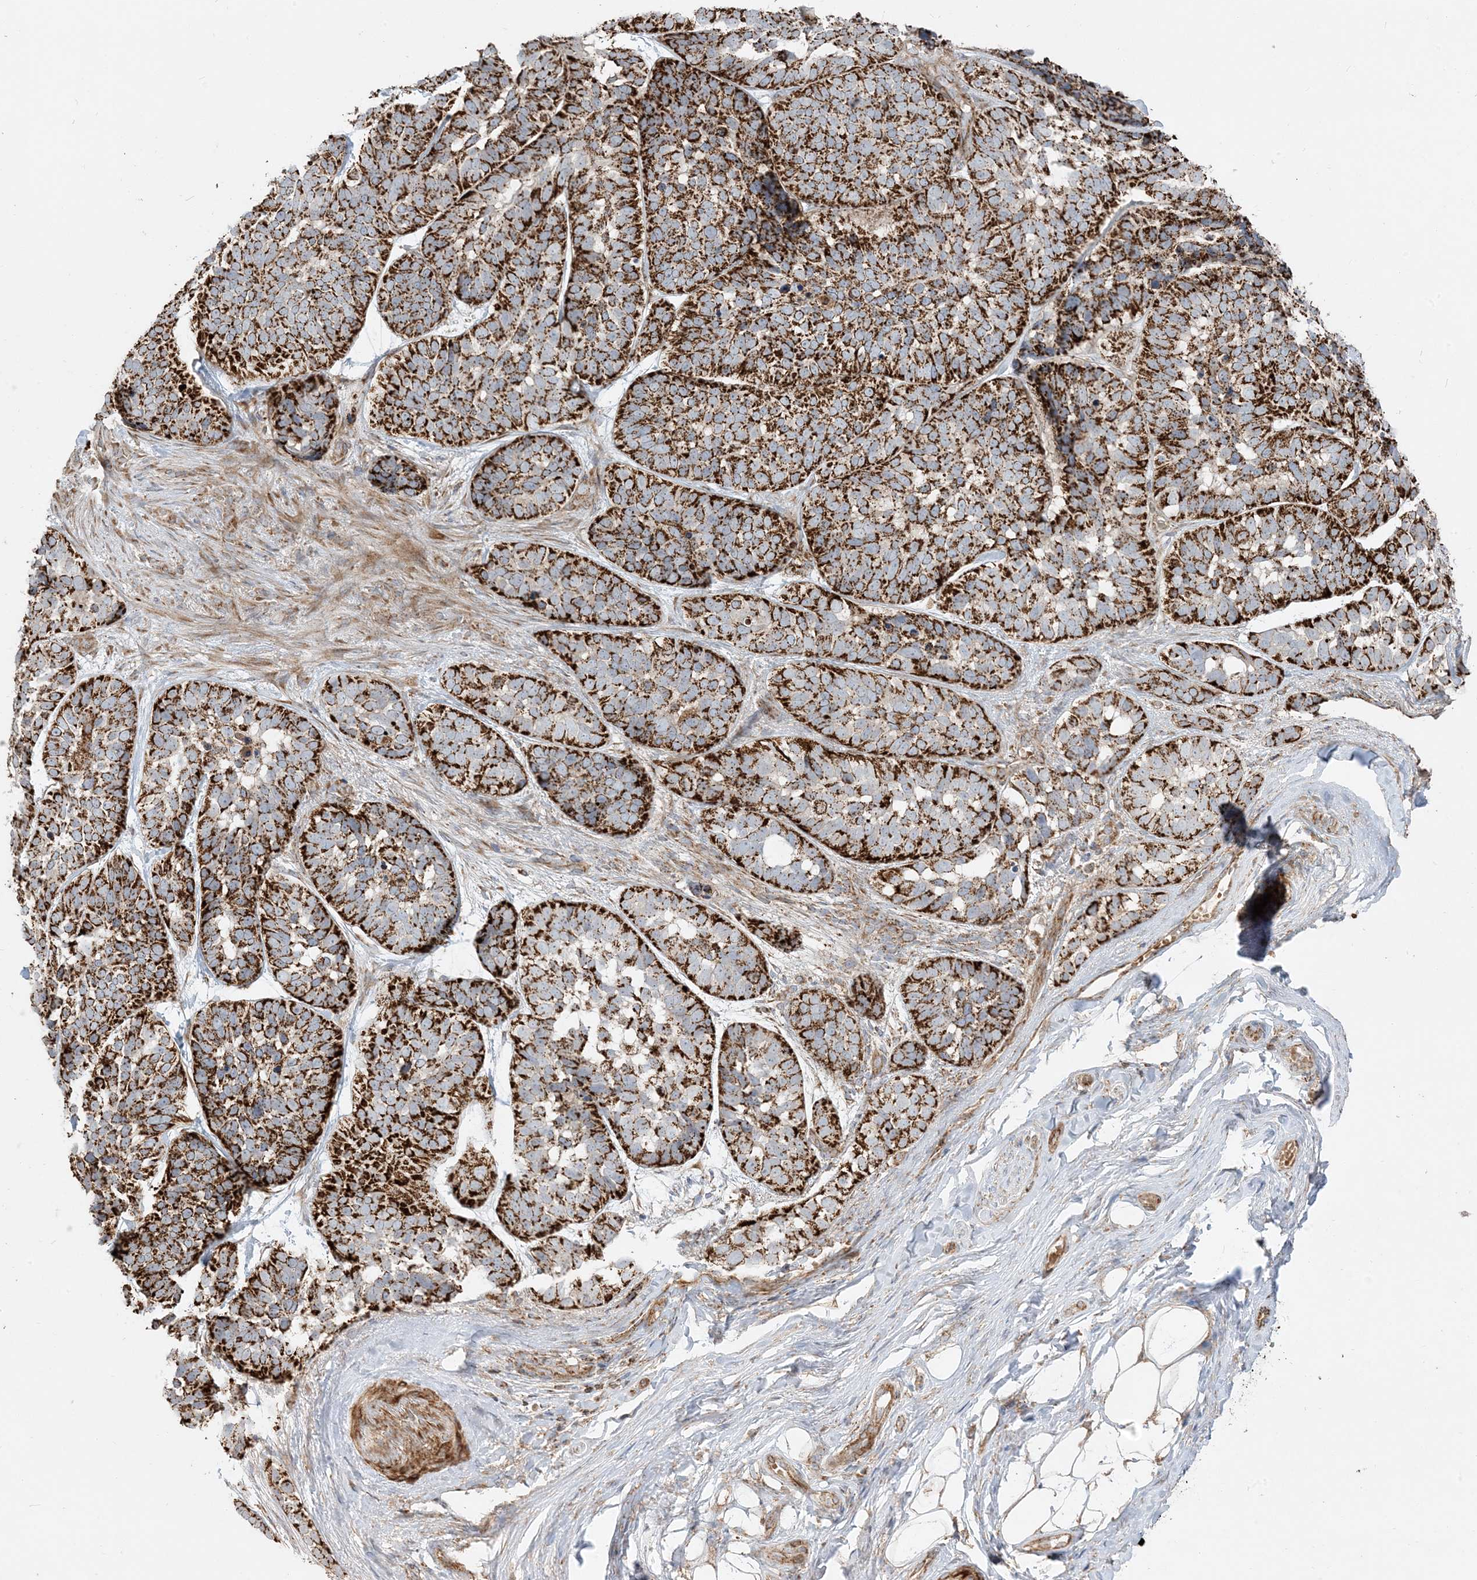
{"staining": {"intensity": "strong", "quantity": ">75%", "location": "cytoplasmic/membranous"}, "tissue": "skin cancer", "cell_type": "Tumor cells", "image_type": "cancer", "snomed": [{"axis": "morphology", "description": "Basal cell carcinoma"}, {"axis": "topography", "description": "Skin"}], "caption": "Approximately >75% of tumor cells in human skin basal cell carcinoma exhibit strong cytoplasmic/membranous protein positivity as visualized by brown immunohistochemical staining.", "gene": "AARS2", "patient": {"sex": "male", "age": 62}}